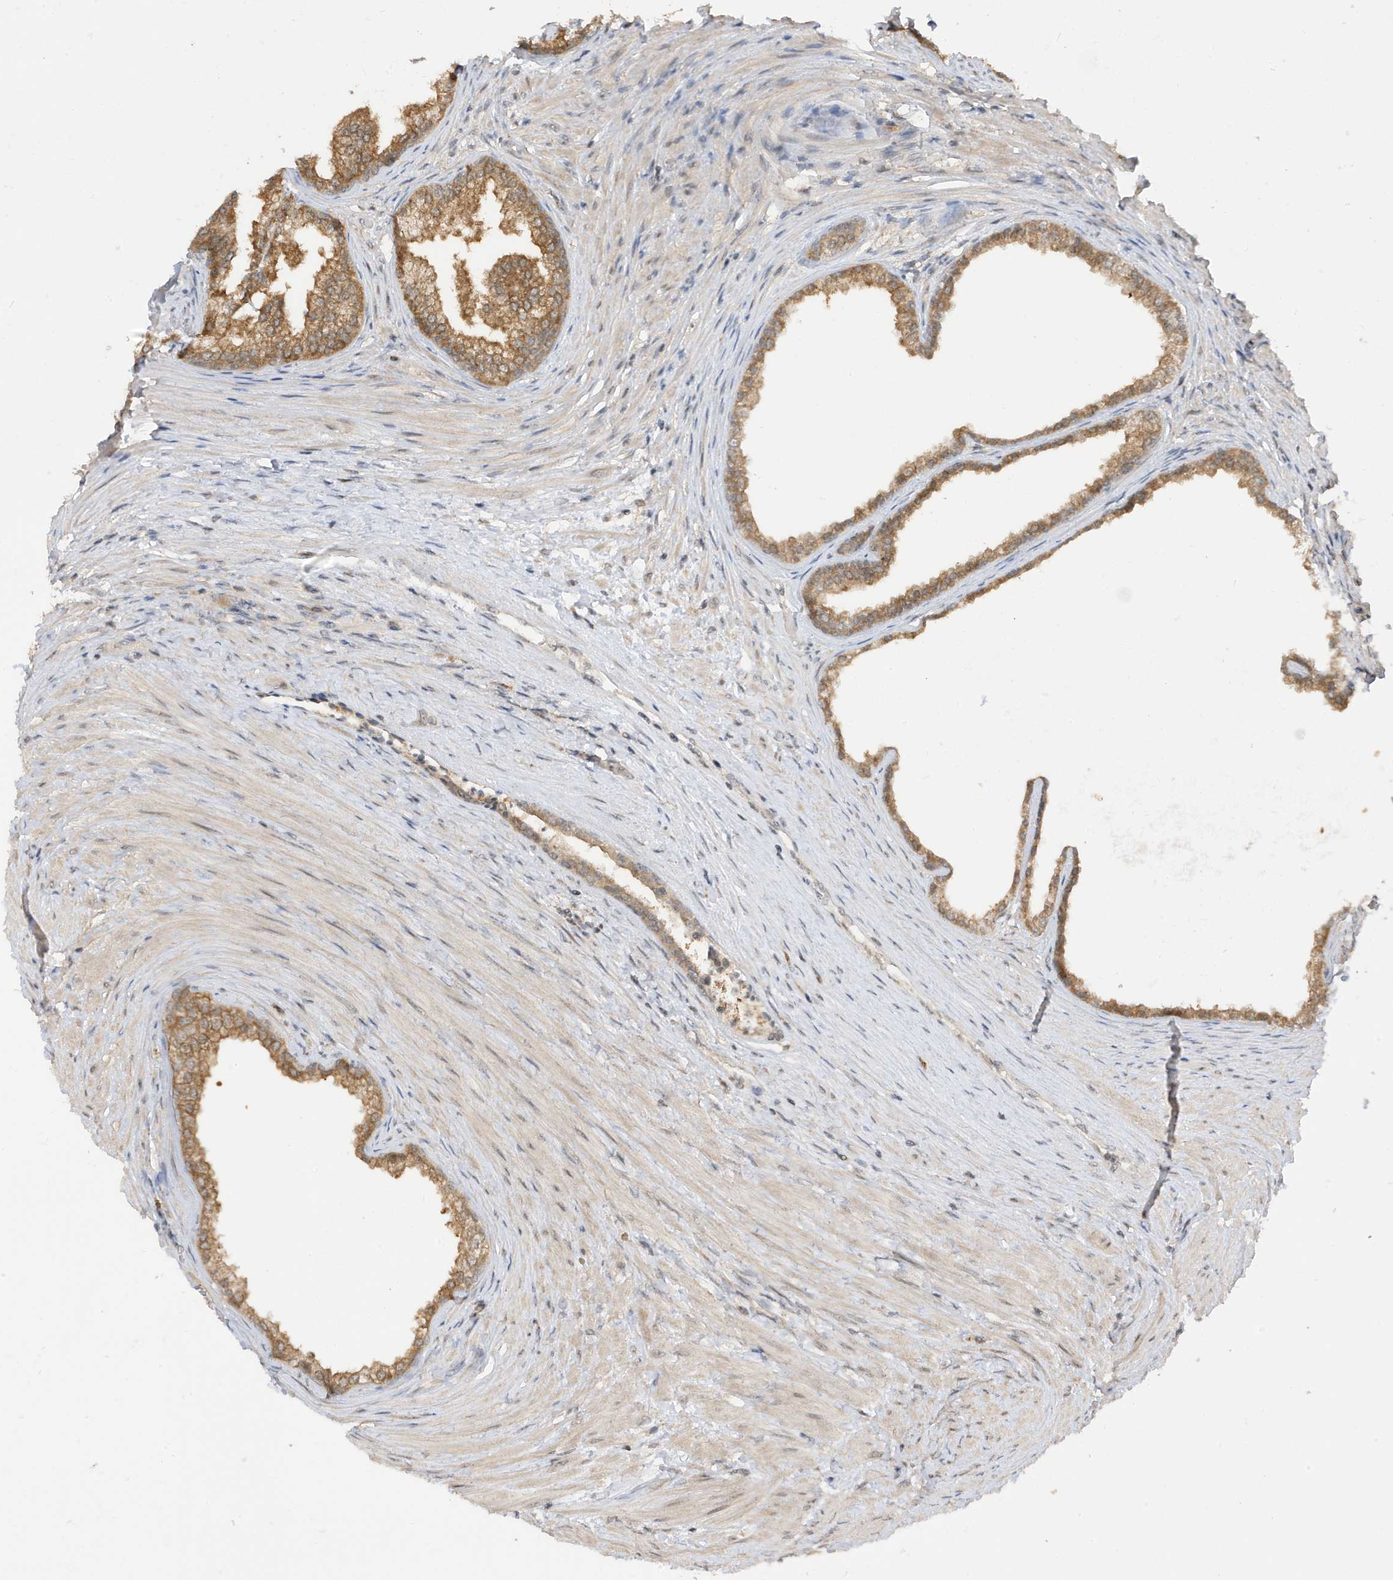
{"staining": {"intensity": "moderate", "quantity": ">75%", "location": "cytoplasmic/membranous,nuclear"}, "tissue": "prostate", "cell_type": "Glandular cells", "image_type": "normal", "snomed": [{"axis": "morphology", "description": "Normal tissue, NOS"}, {"axis": "topography", "description": "Prostate"}], "caption": "Human prostate stained with a brown dye displays moderate cytoplasmic/membranous,nuclear positive expression in approximately >75% of glandular cells.", "gene": "TAB3", "patient": {"sex": "male", "age": 76}}